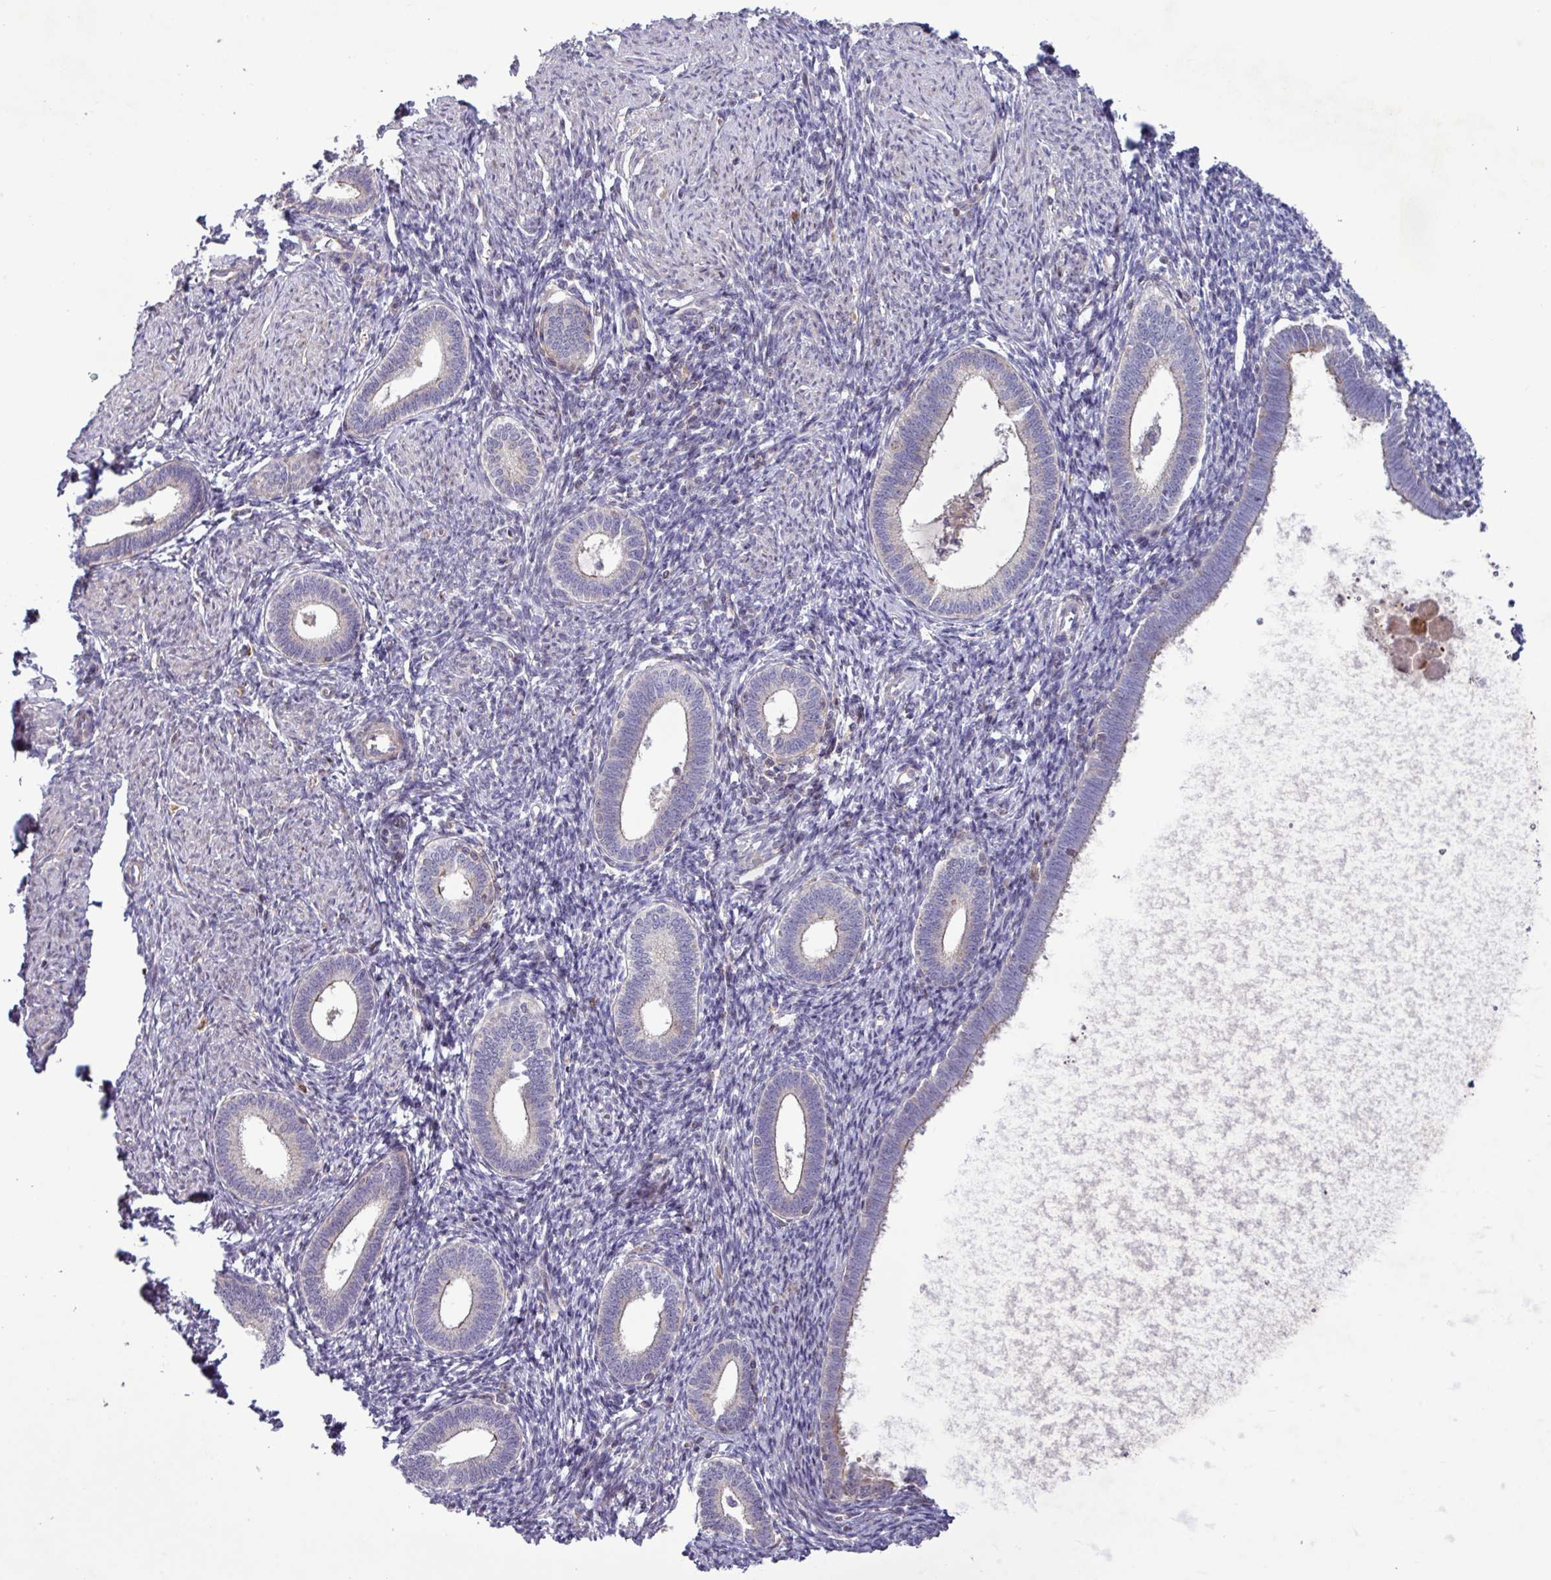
{"staining": {"intensity": "negative", "quantity": "none", "location": "none"}, "tissue": "endometrium", "cell_type": "Cells in endometrial stroma", "image_type": "normal", "snomed": [{"axis": "morphology", "description": "Normal tissue, NOS"}, {"axis": "topography", "description": "Endometrium"}], "caption": "A photomicrograph of endometrium stained for a protein exhibits no brown staining in cells in endometrial stroma. Nuclei are stained in blue.", "gene": "TNFSF12", "patient": {"sex": "female", "age": 41}}